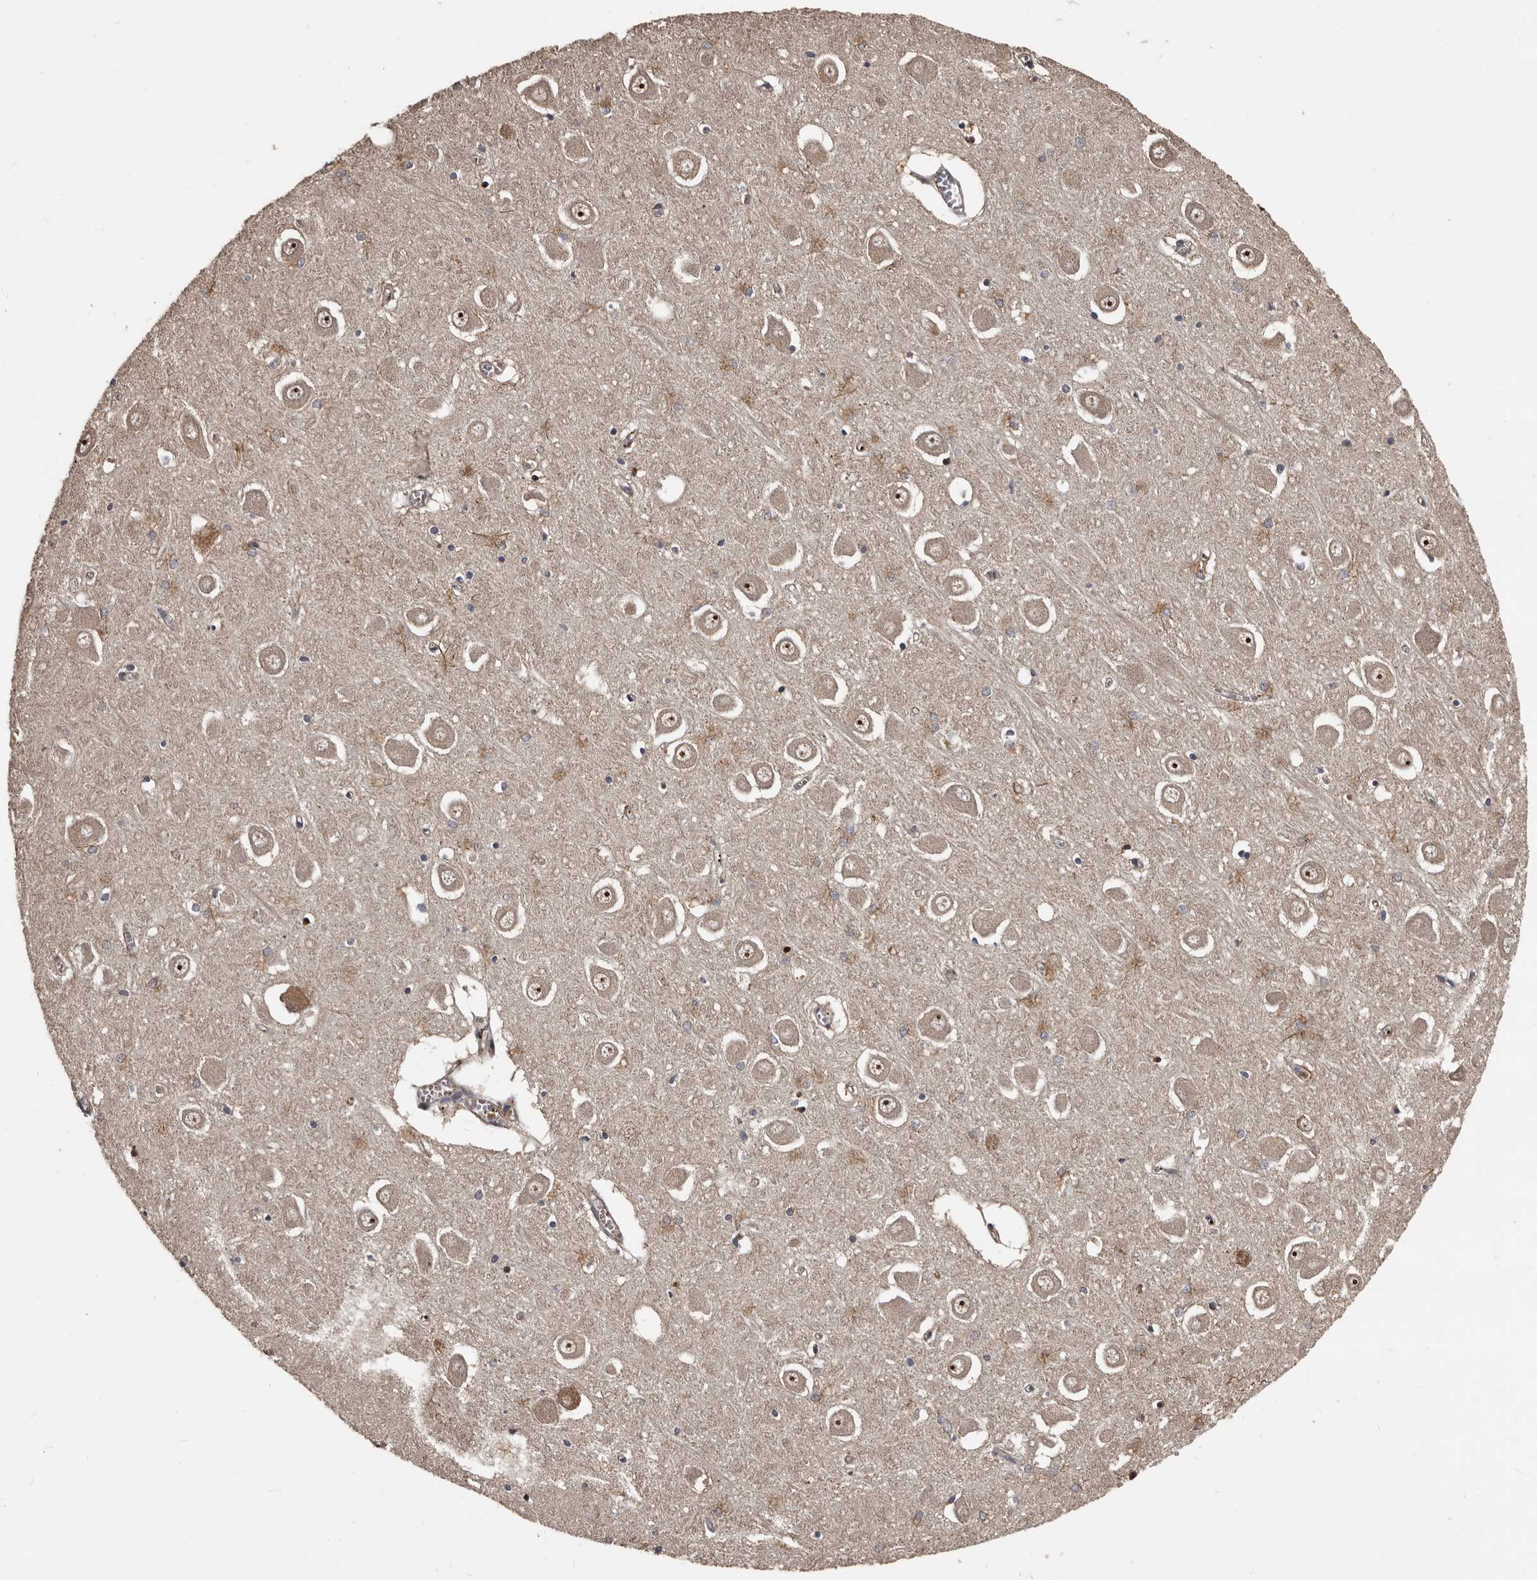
{"staining": {"intensity": "moderate", "quantity": "25%-75%", "location": "cytoplasmic/membranous"}, "tissue": "hippocampus", "cell_type": "Glial cells", "image_type": "normal", "snomed": [{"axis": "morphology", "description": "Normal tissue, NOS"}, {"axis": "topography", "description": "Hippocampus"}], "caption": "Hippocampus was stained to show a protein in brown. There is medium levels of moderate cytoplasmic/membranous positivity in about 25%-75% of glial cells. Immunohistochemistry stains the protein of interest in brown and the nuclei are stained blue.", "gene": "SERTAD4", "patient": {"sex": "male", "age": 70}}